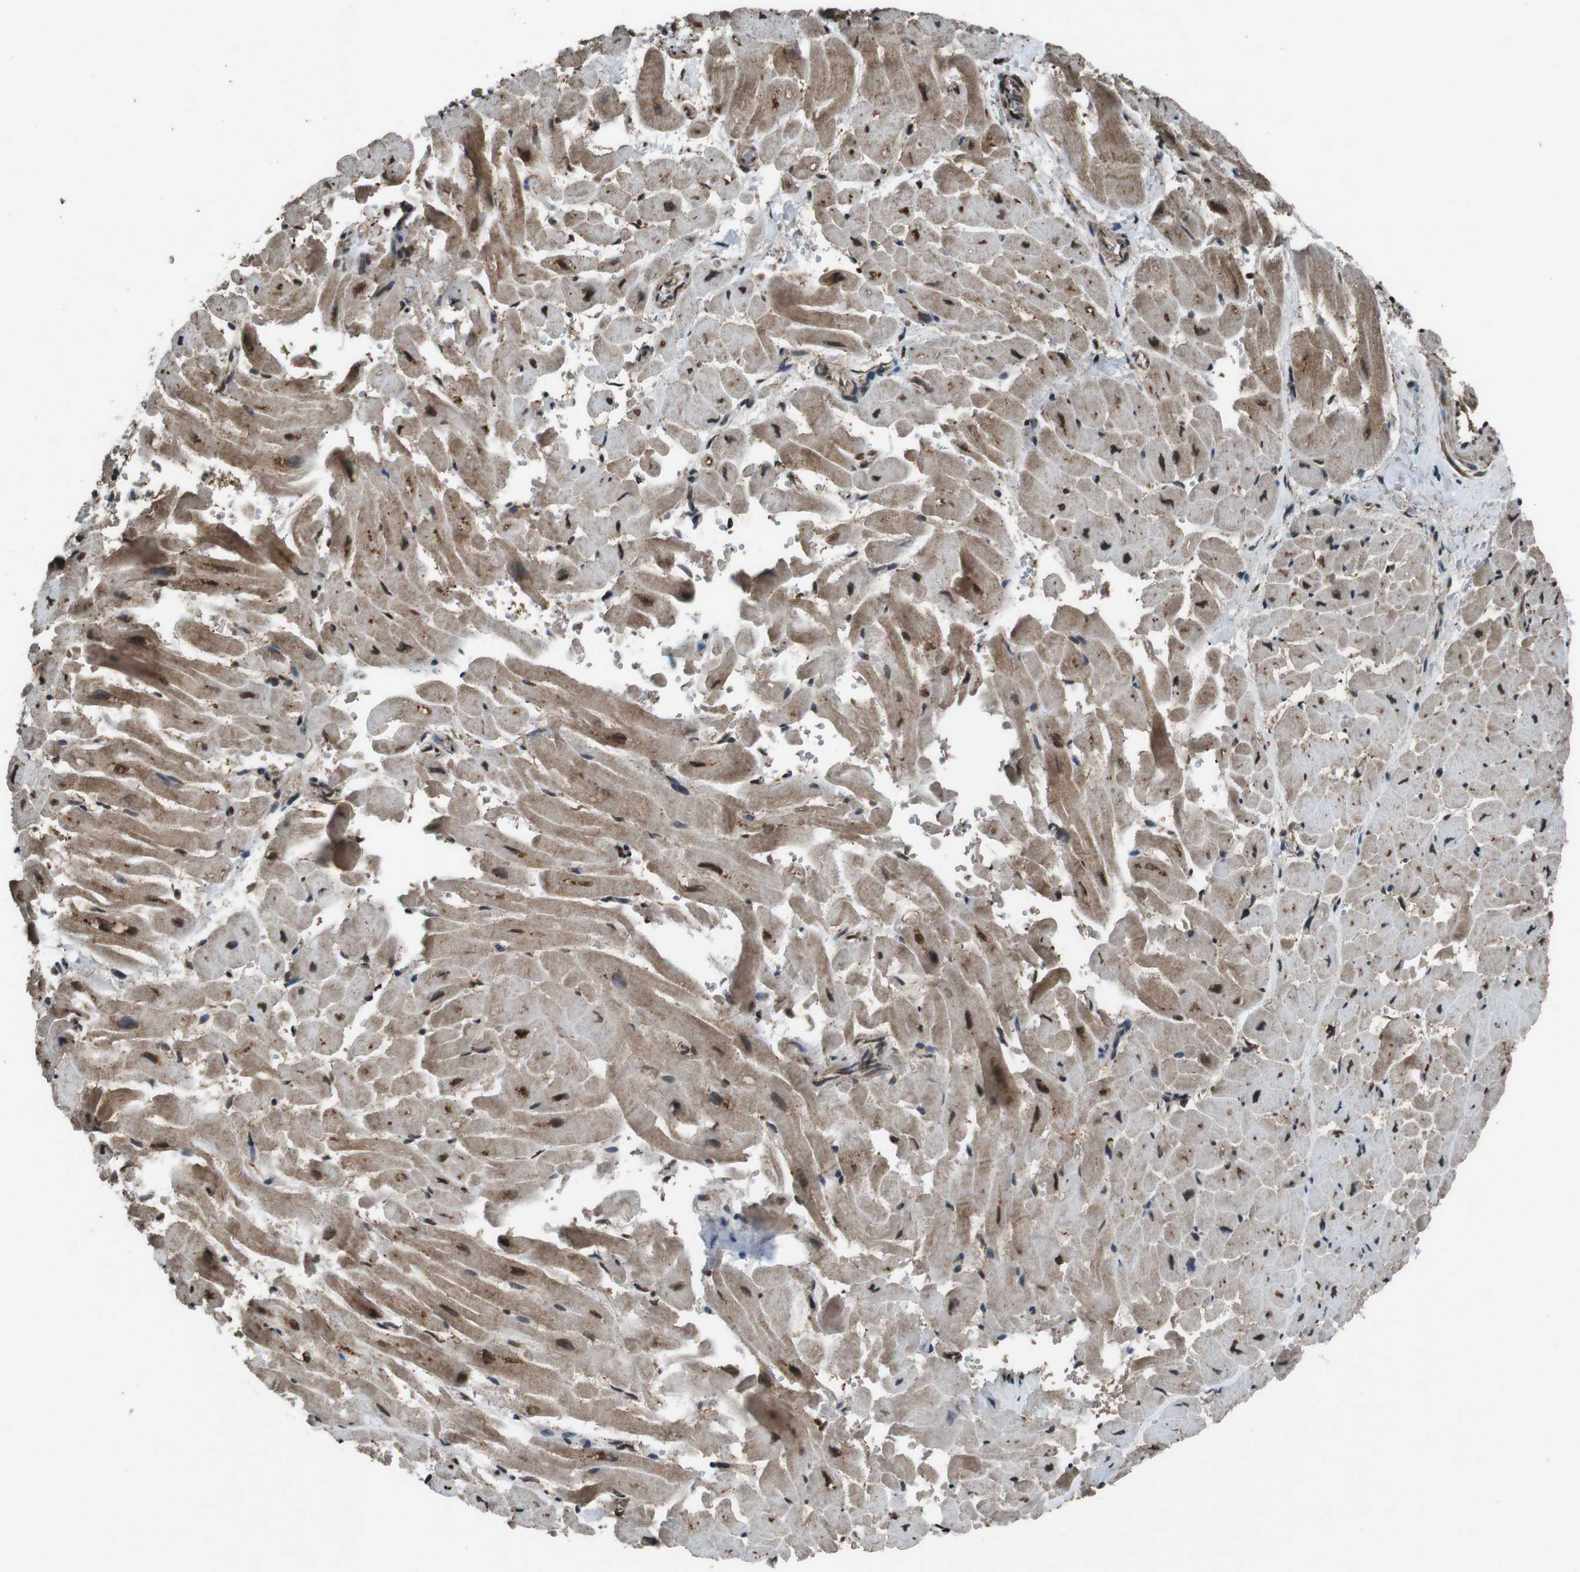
{"staining": {"intensity": "strong", "quantity": "25%-75%", "location": "cytoplasmic/membranous,nuclear"}, "tissue": "heart muscle", "cell_type": "Cardiomyocytes", "image_type": "normal", "snomed": [{"axis": "morphology", "description": "Normal tissue, NOS"}, {"axis": "topography", "description": "Heart"}], "caption": "Heart muscle stained with DAB immunohistochemistry displays high levels of strong cytoplasmic/membranous,nuclear positivity in about 25%-75% of cardiomyocytes. (Stains: DAB (3,3'-diaminobenzidine) in brown, nuclei in blue, Microscopy: brightfield microscopy at high magnification).", "gene": "NR4A2", "patient": {"sex": "male", "age": 45}}